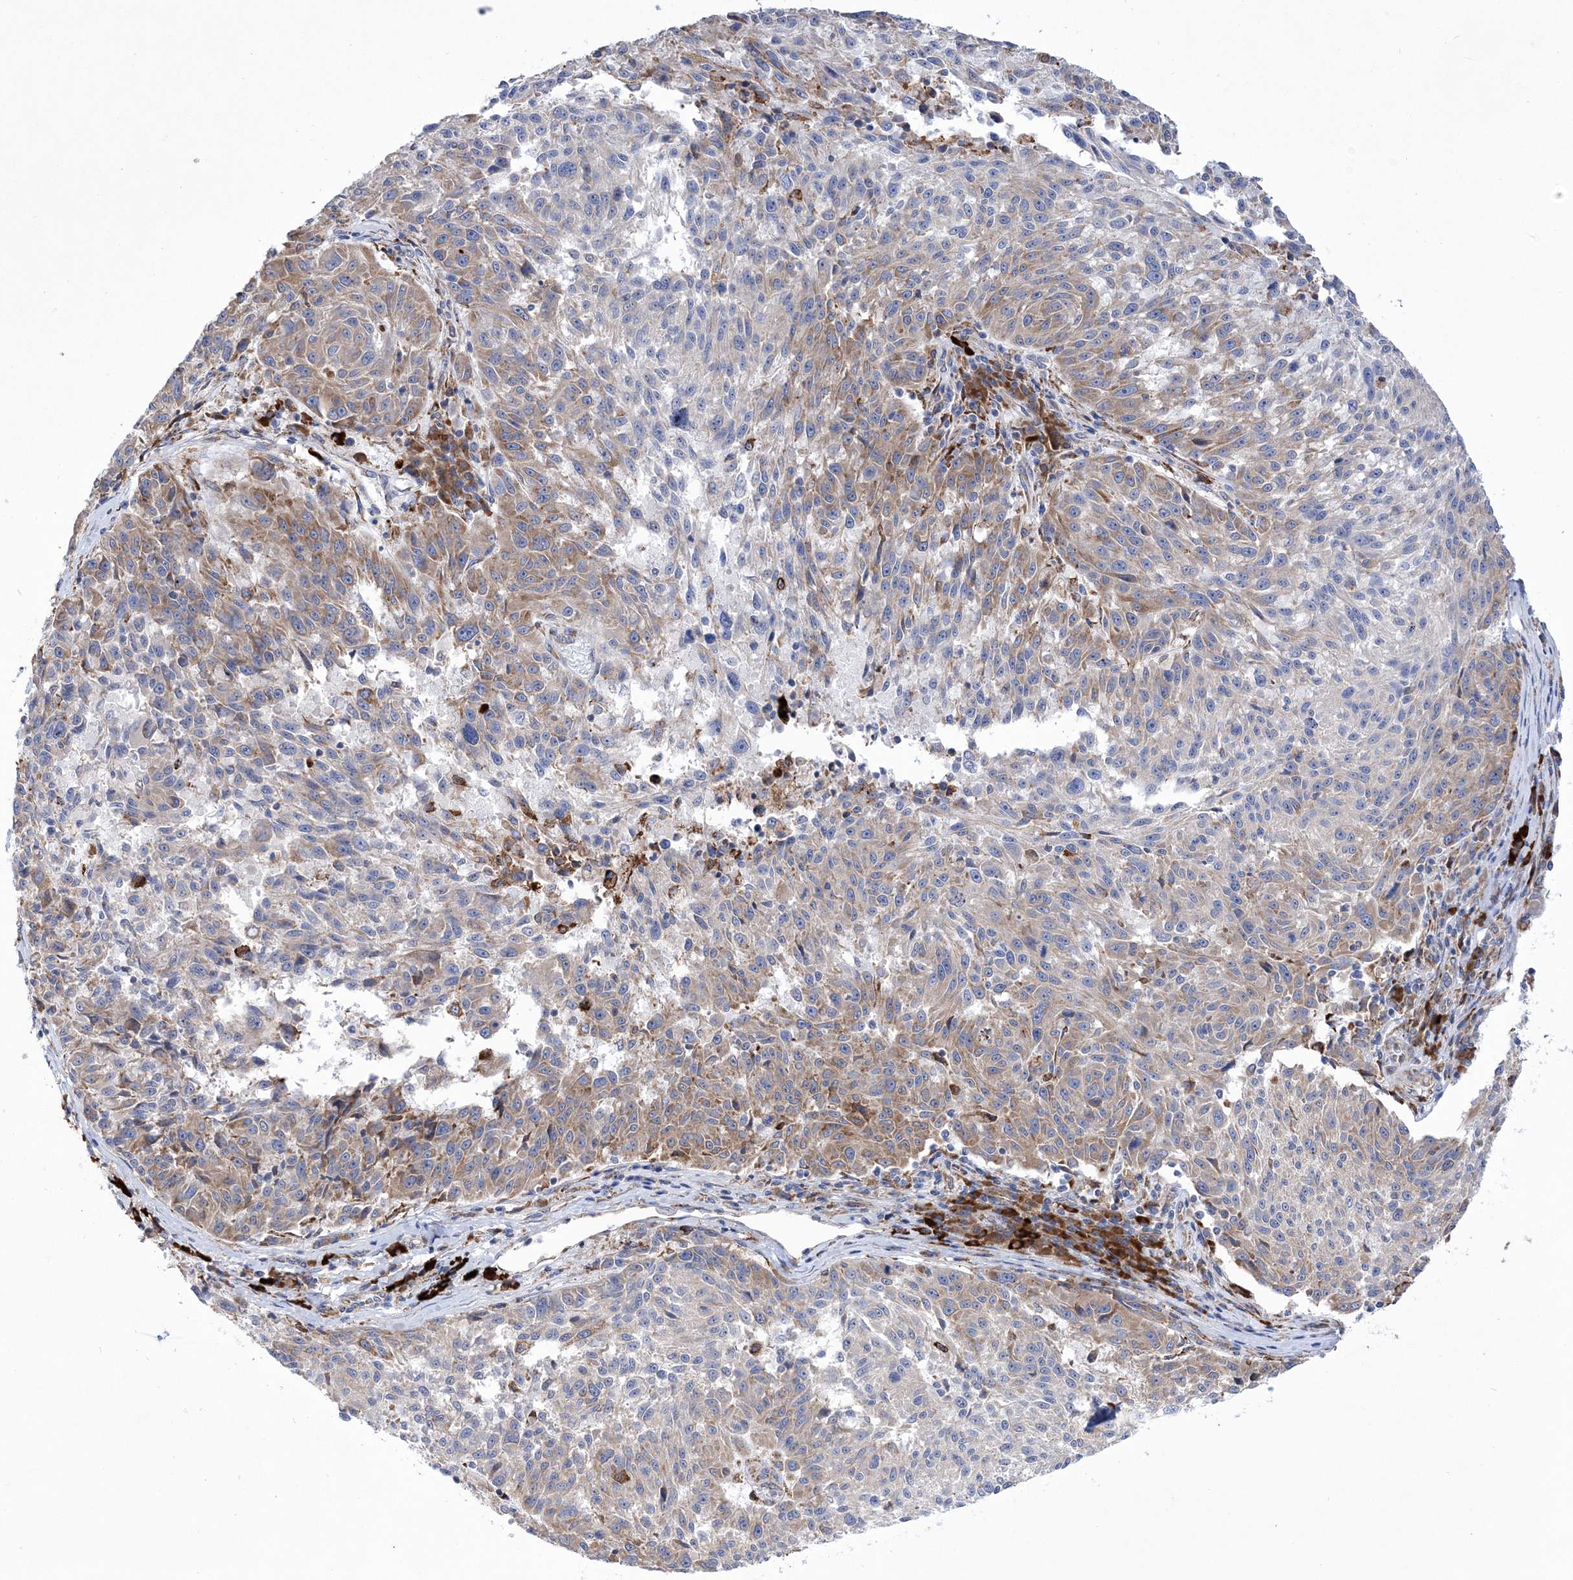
{"staining": {"intensity": "weak", "quantity": "25%-75%", "location": "cytoplasmic/membranous"}, "tissue": "melanoma", "cell_type": "Tumor cells", "image_type": "cancer", "snomed": [{"axis": "morphology", "description": "Malignant melanoma, NOS"}, {"axis": "topography", "description": "Skin"}], "caption": "Immunohistochemical staining of melanoma reveals low levels of weak cytoplasmic/membranous expression in approximately 25%-75% of tumor cells.", "gene": "MED31", "patient": {"sex": "male", "age": 53}}